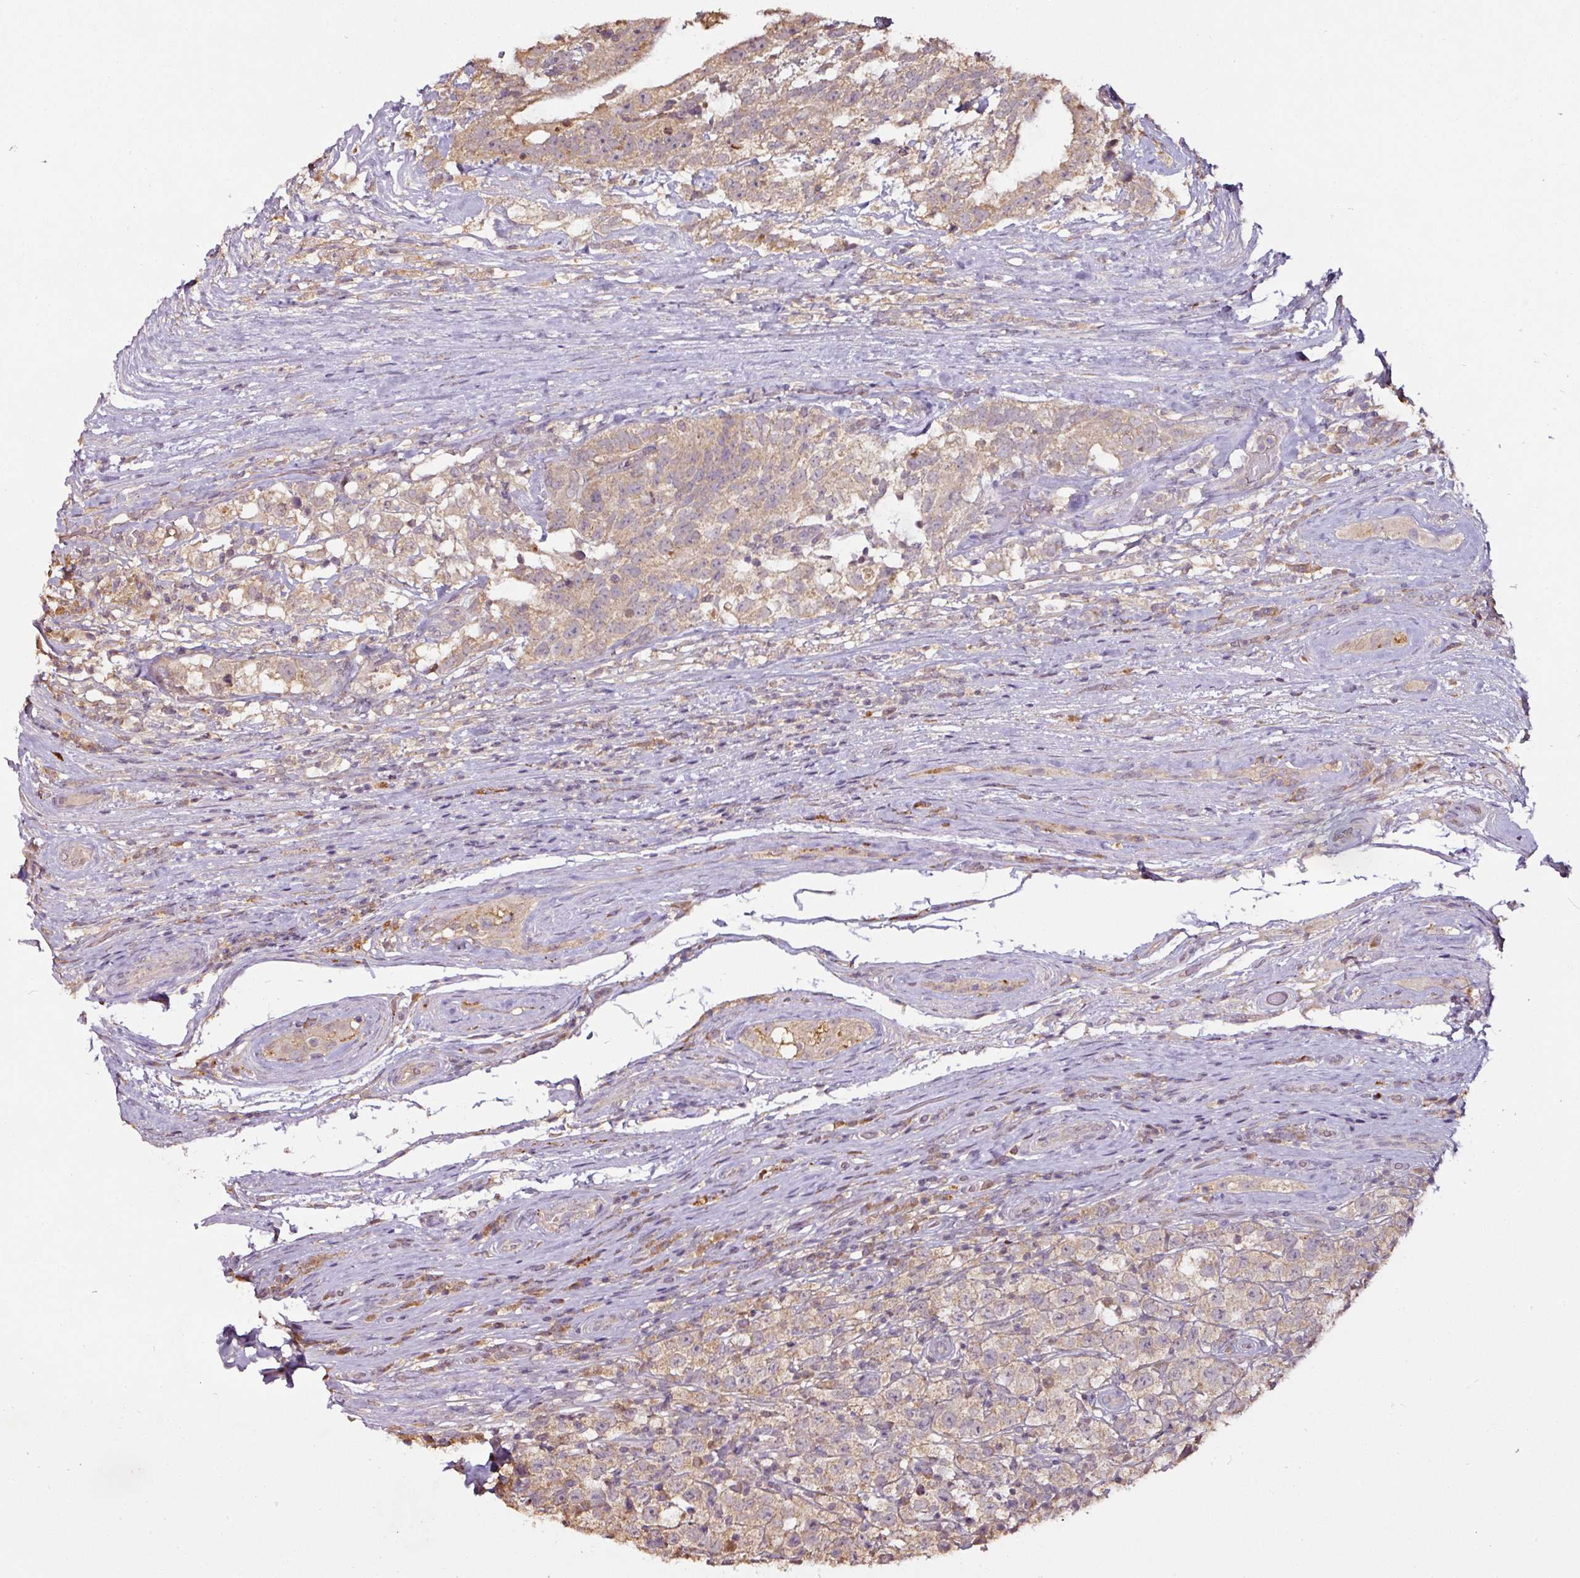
{"staining": {"intensity": "weak", "quantity": ">75%", "location": "cytoplasmic/membranous"}, "tissue": "testis cancer", "cell_type": "Tumor cells", "image_type": "cancer", "snomed": [{"axis": "morphology", "description": "Seminoma, NOS"}, {"axis": "morphology", "description": "Carcinoma, Embryonal, NOS"}, {"axis": "topography", "description": "Testis"}], "caption": "Testis cancer stained with a brown dye reveals weak cytoplasmic/membranous positive expression in about >75% of tumor cells.", "gene": "RPL38", "patient": {"sex": "male", "age": 41}}